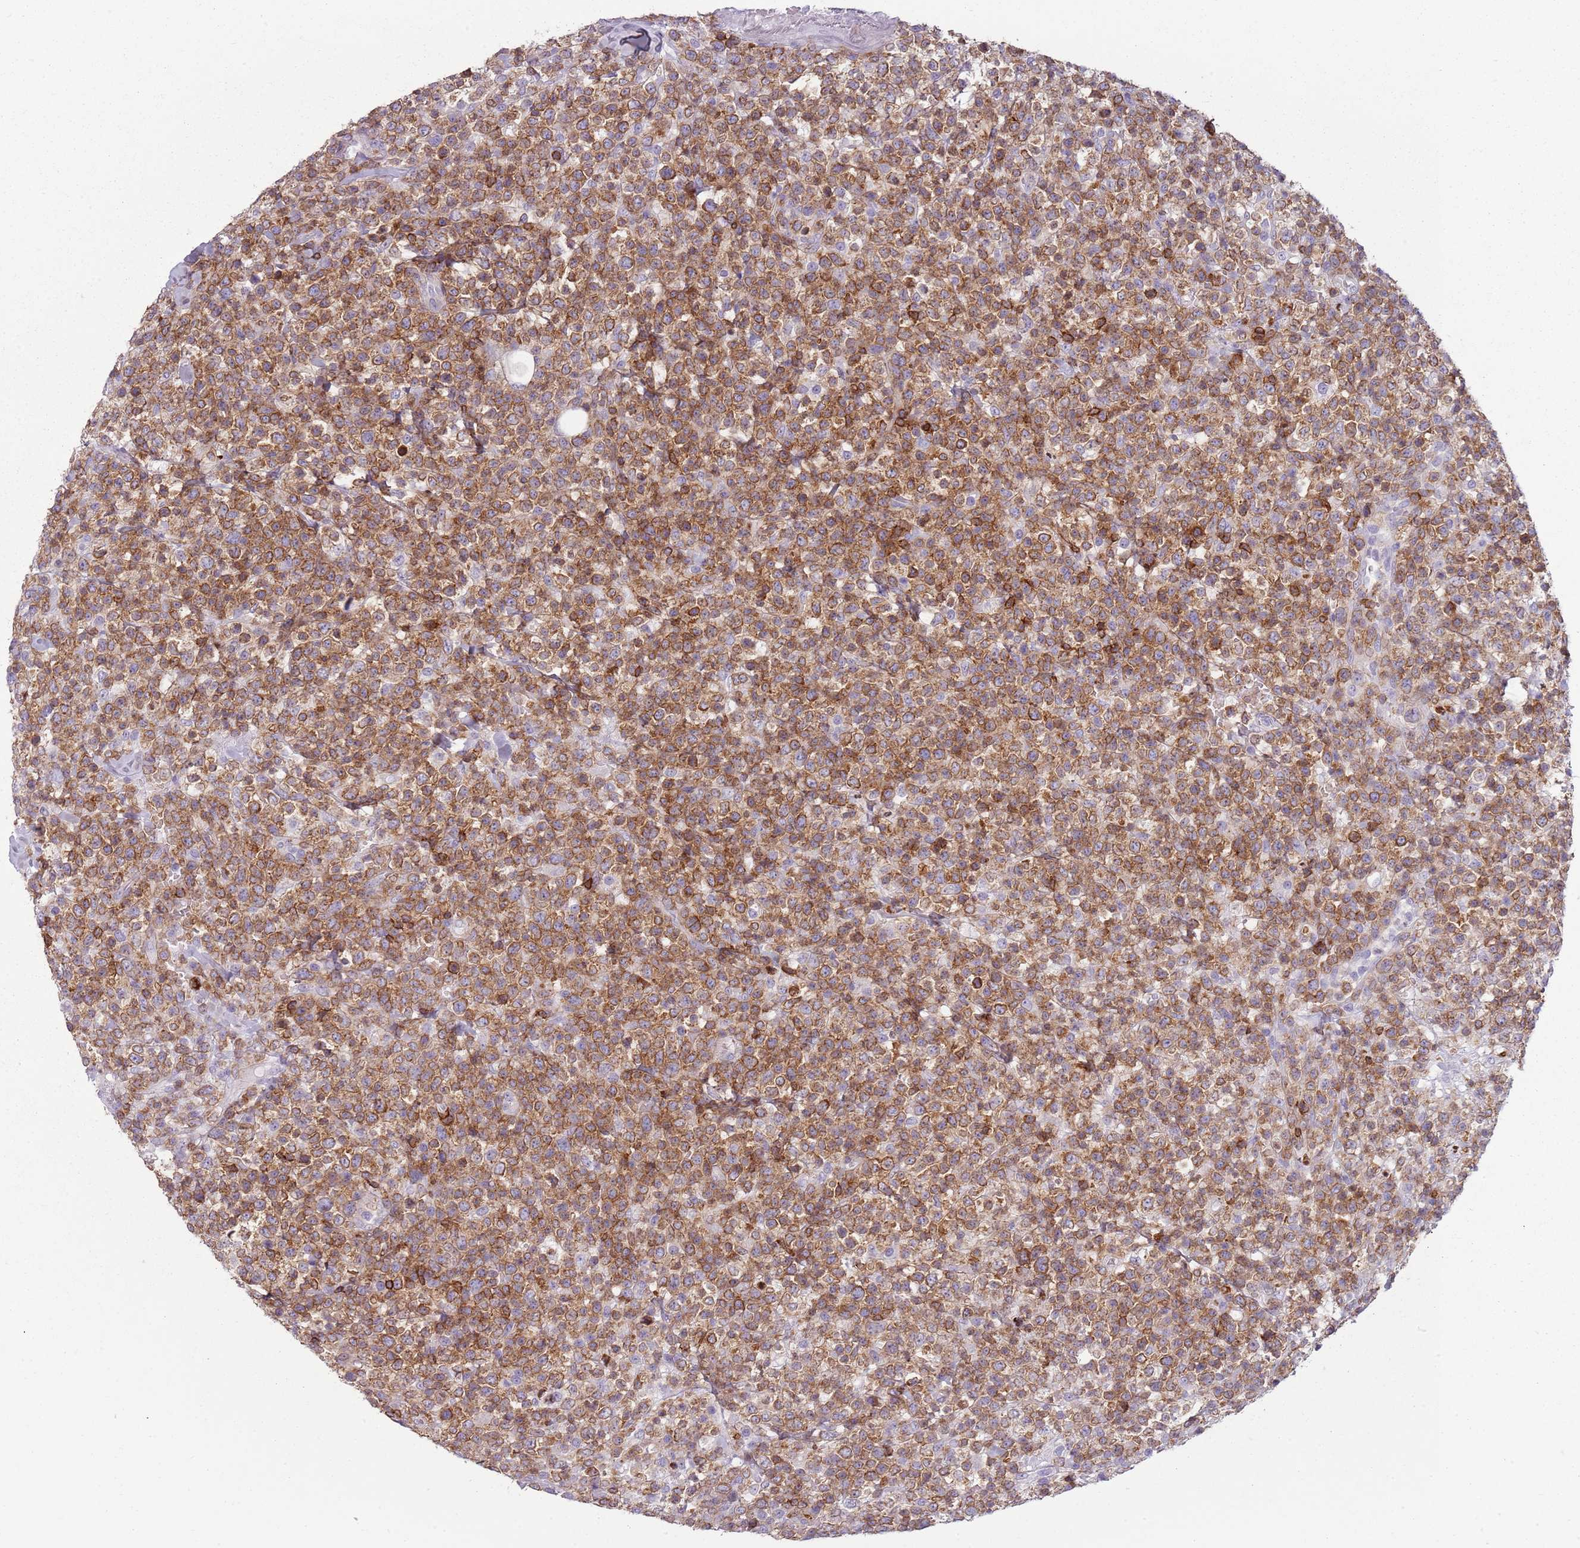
{"staining": {"intensity": "moderate", "quantity": ">75%", "location": "cytoplasmic/membranous"}, "tissue": "lymphoma", "cell_type": "Tumor cells", "image_type": "cancer", "snomed": [{"axis": "morphology", "description": "Malignant lymphoma, non-Hodgkin's type, High grade"}, {"axis": "topography", "description": "Colon"}], "caption": "Immunohistochemistry of malignant lymphoma, non-Hodgkin's type (high-grade) shows medium levels of moderate cytoplasmic/membranous positivity in approximately >75% of tumor cells. The staining was performed using DAB, with brown indicating positive protein expression. Nuclei are stained blue with hematoxylin.", "gene": "ZNF583", "patient": {"sex": "female", "age": 53}}